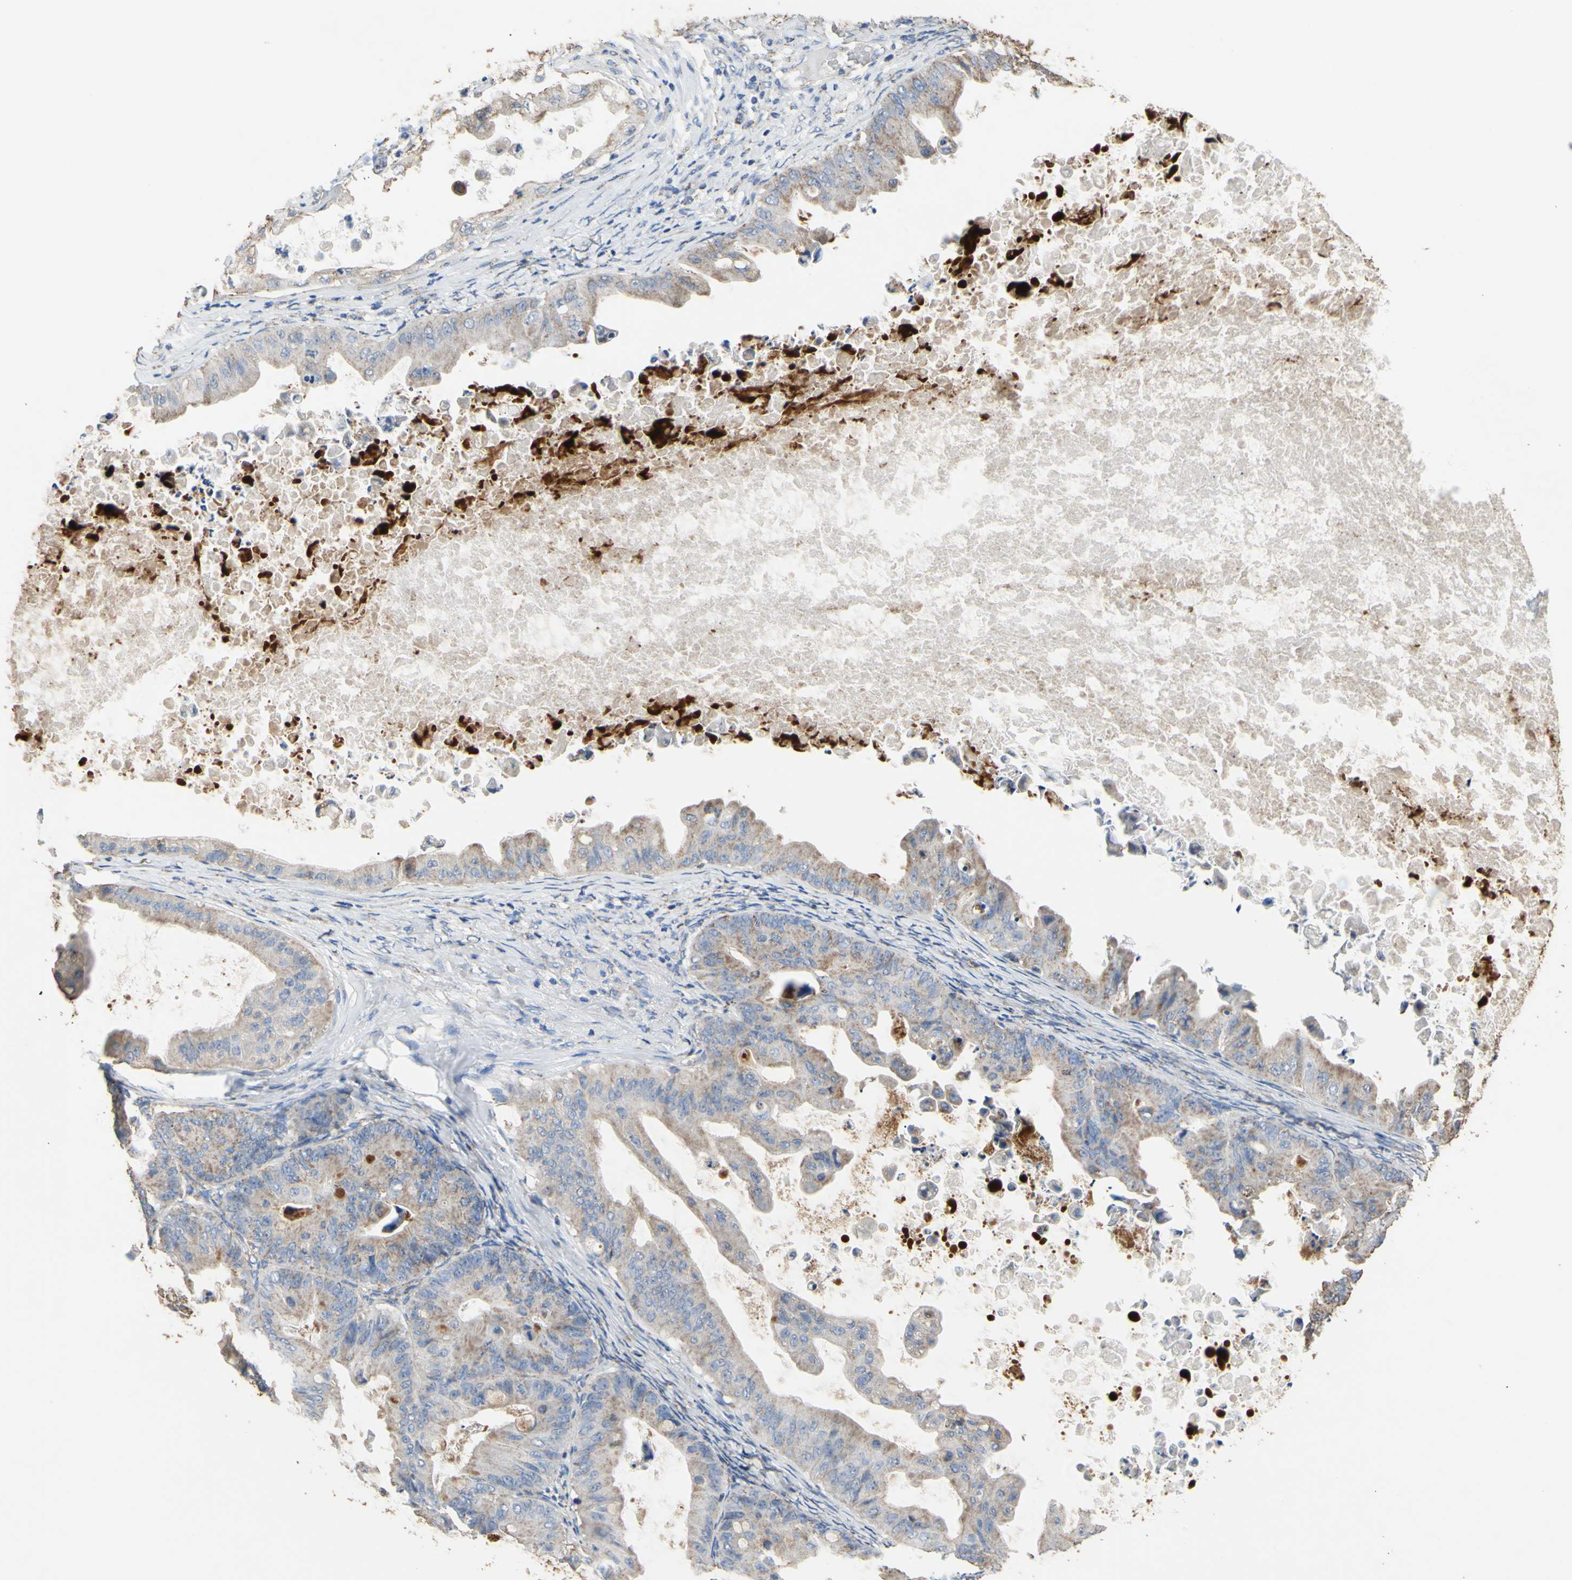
{"staining": {"intensity": "weak", "quantity": ">75%", "location": "cytoplasmic/membranous"}, "tissue": "ovarian cancer", "cell_type": "Tumor cells", "image_type": "cancer", "snomed": [{"axis": "morphology", "description": "Cystadenocarcinoma, mucinous, NOS"}, {"axis": "topography", "description": "Ovary"}], "caption": "Tumor cells exhibit low levels of weak cytoplasmic/membranous staining in about >75% of cells in human ovarian cancer (mucinous cystadenocarcinoma).", "gene": "CMKLR2", "patient": {"sex": "female", "age": 37}}